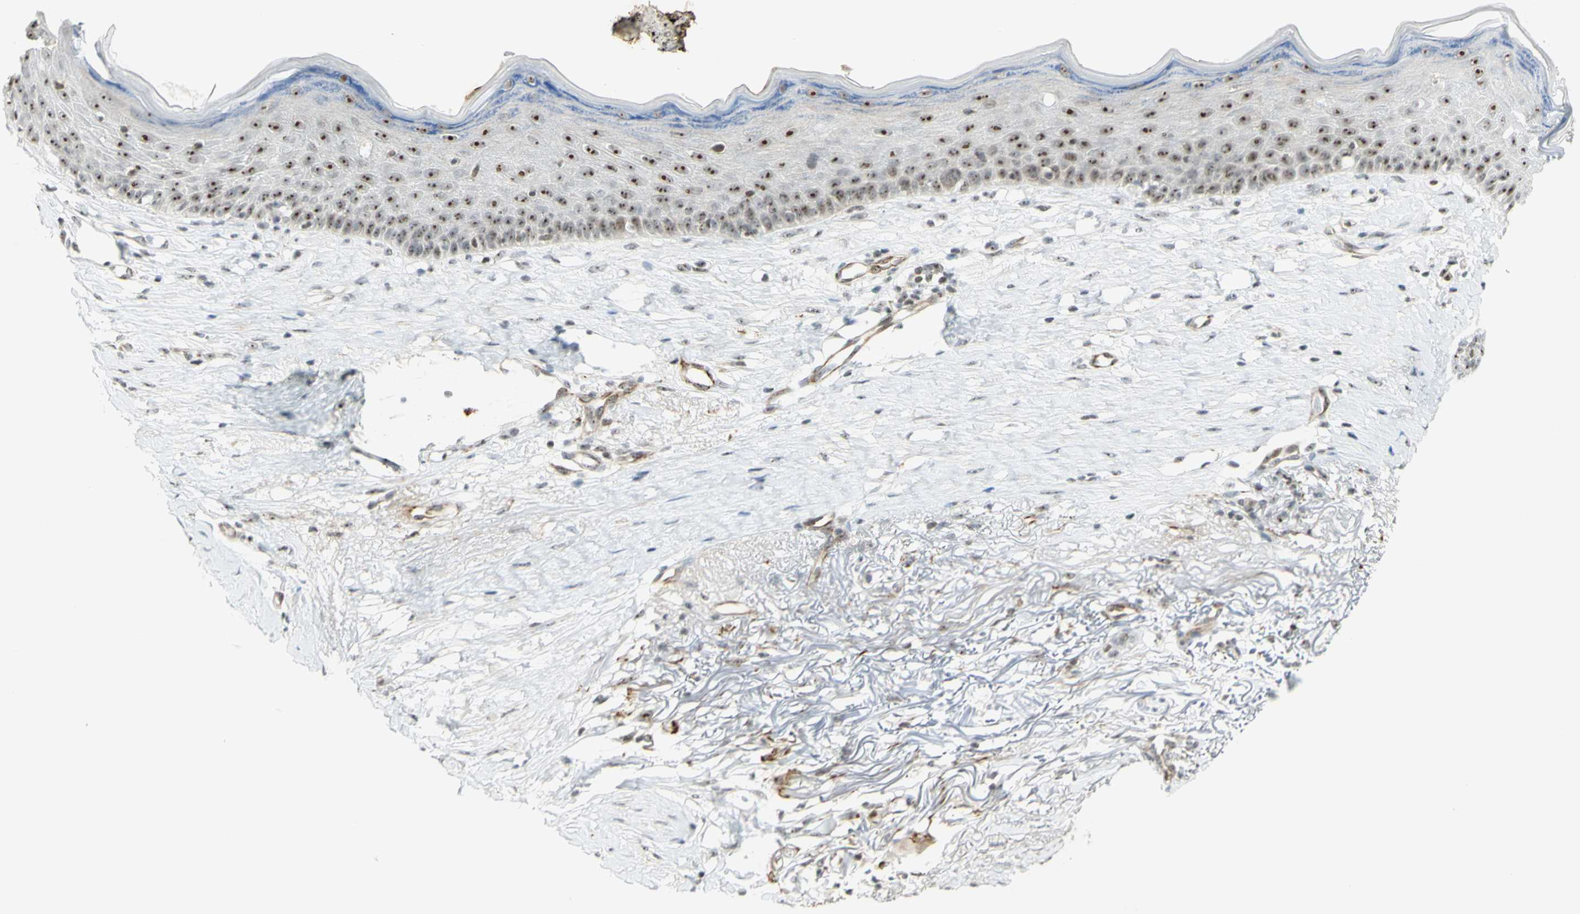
{"staining": {"intensity": "moderate", "quantity": ">75%", "location": "nuclear"}, "tissue": "skin cancer", "cell_type": "Tumor cells", "image_type": "cancer", "snomed": [{"axis": "morphology", "description": "Basal cell carcinoma"}, {"axis": "topography", "description": "Skin"}], "caption": "Protein expression analysis of skin cancer exhibits moderate nuclear staining in approximately >75% of tumor cells.", "gene": "IRF1", "patient": {"sex": "female", "age": 70}}